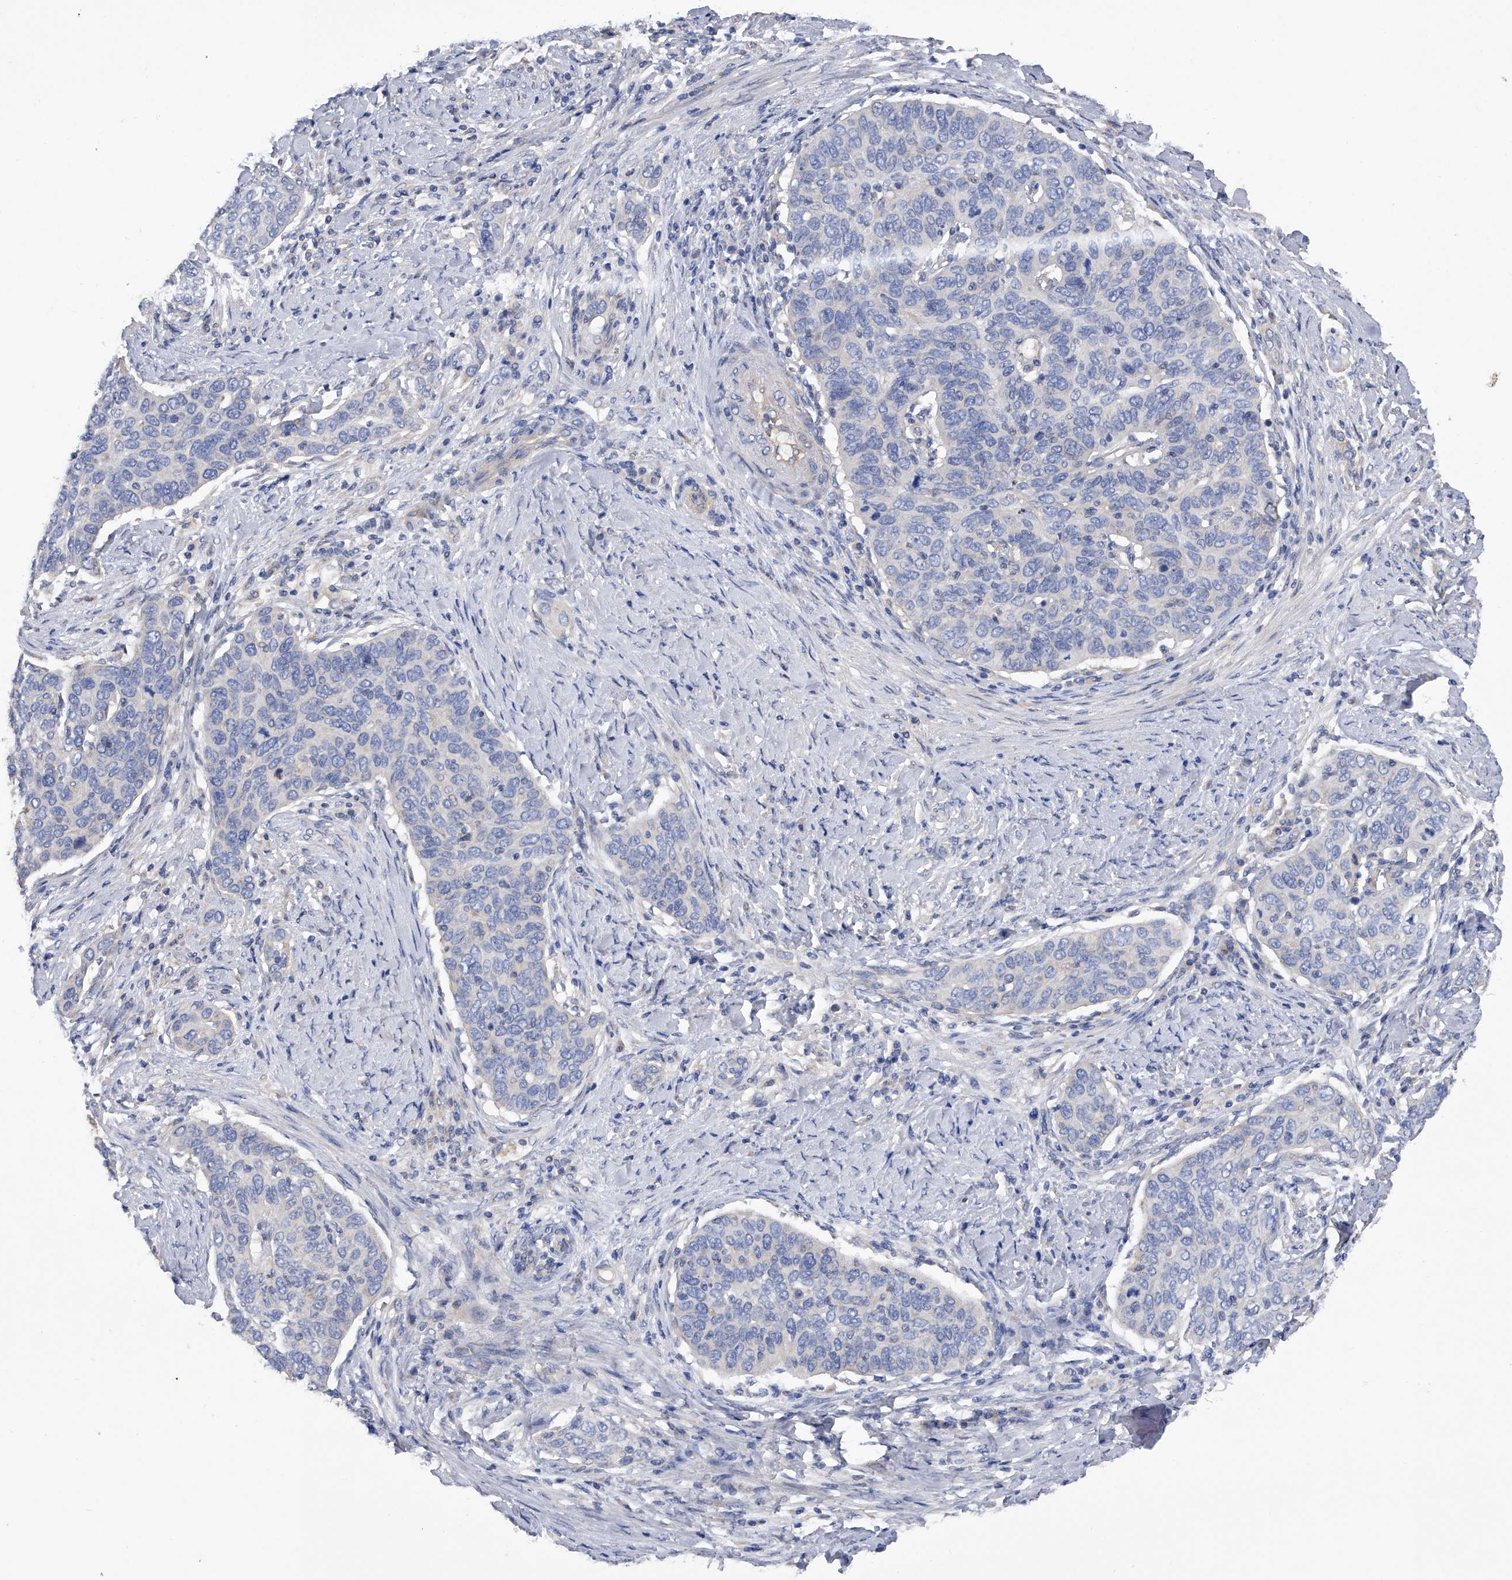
{"staining": {"intensity": "negative", "quantity": "none", "location": "none"}, "tissue": "cervical cancer", "cell_type": "Tumor cells", "image_type": "cancer", "snomed": [{"axis": "morphology", "description": "Squamous cell carcinoma, NOS"}, {"axis": "topography", "description": "Cervix"}], "caption": "Immunohistochemistry (IHC) histopathology image of neoplastic tissue: squamous cell carcinoma (cervical) stained with DAB demonstrates no significant protein positivity in tumor cells.", "gene": "RWDD2A", "patient": {"sex": "female", "age": 60}}